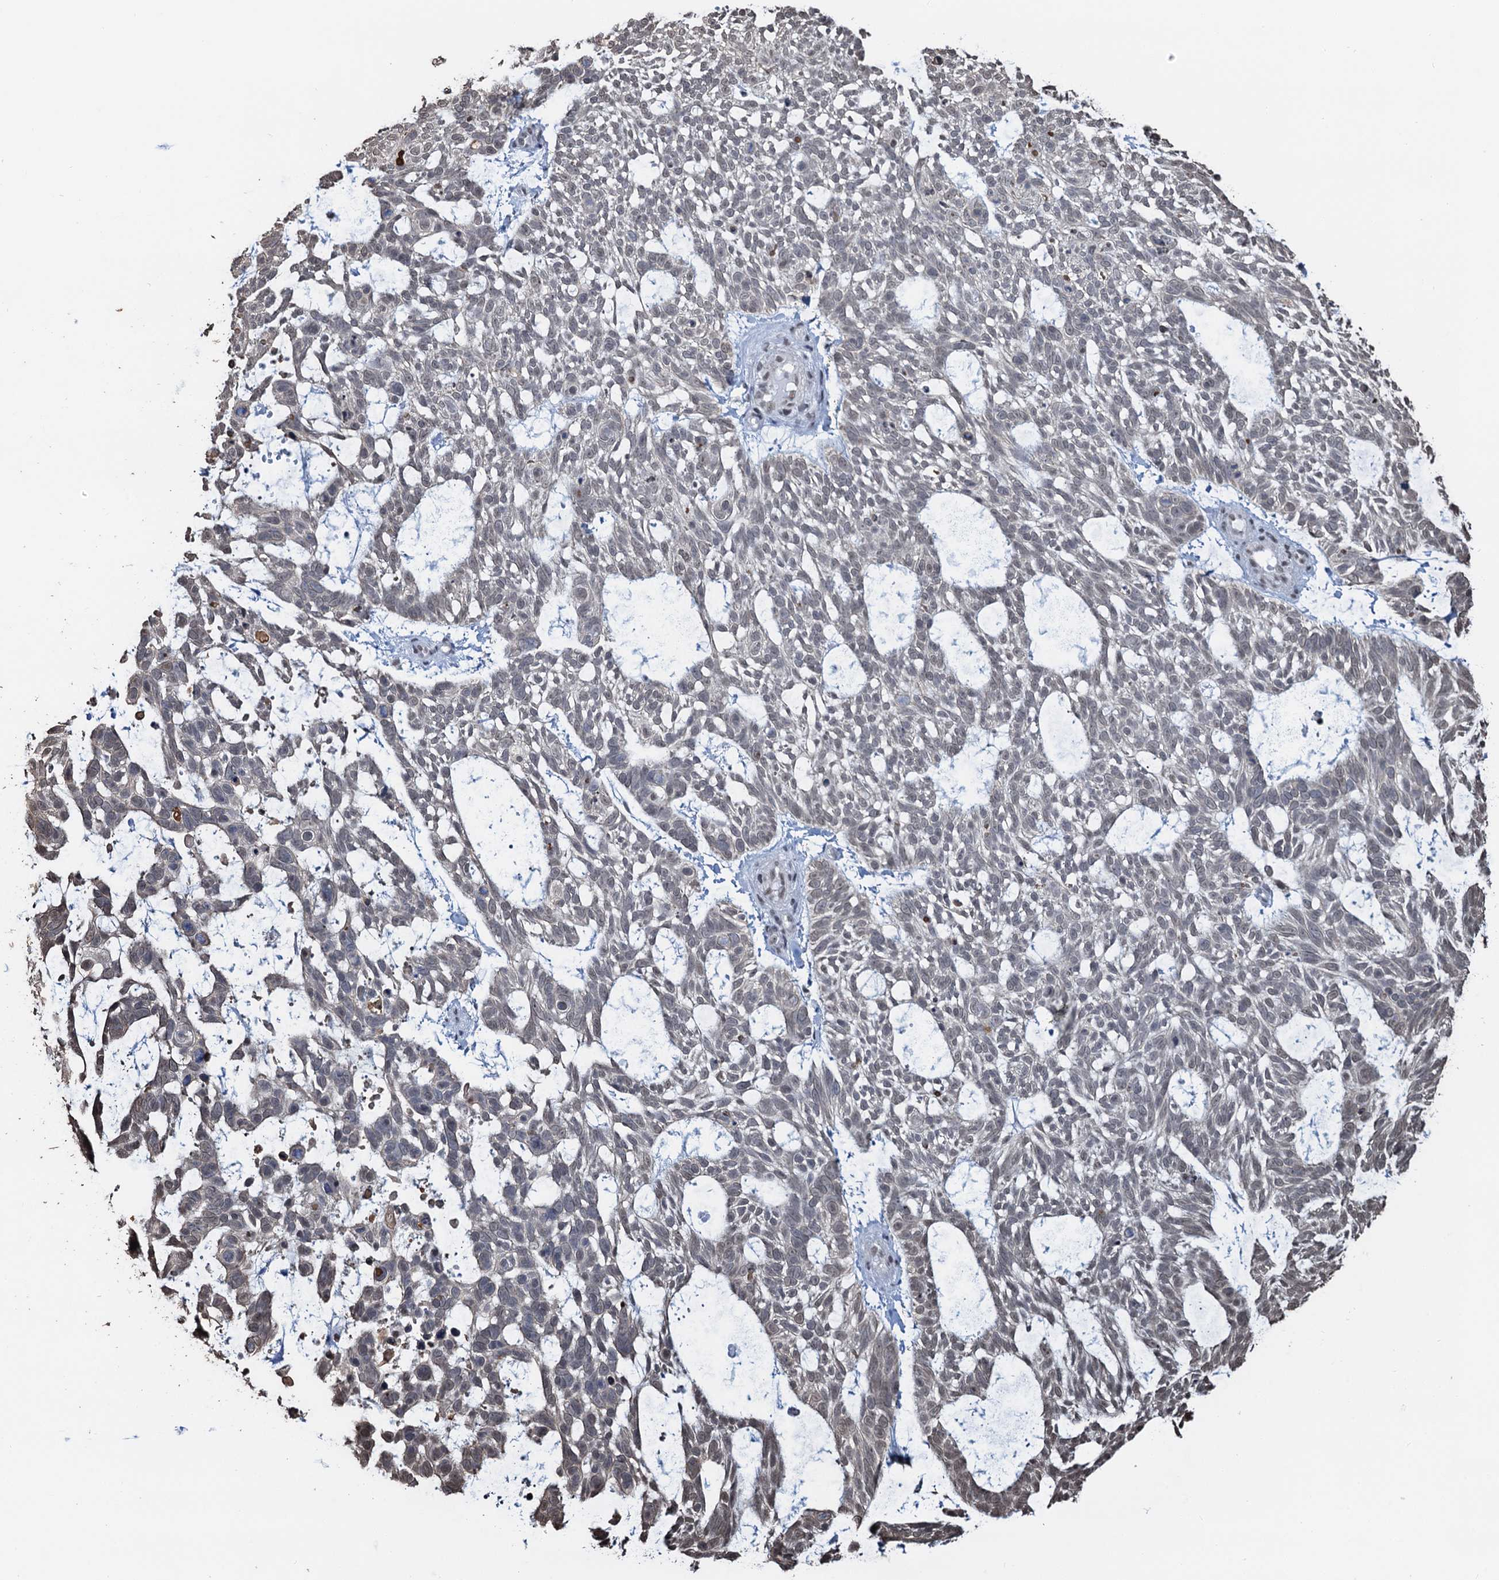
{"staining": {"intensity": "negative", "quantity": "none", "location": "none"}, "tissue": "skin cancer", "cell_type": "Tumor cells", "image_type": "cancer", "snomed": [{"axis": "morphology", "description": "Basal cell carcinoma"}, {"axis": "topography", "description": "Skin"}], "caption": "An immunohistochemistry (IHC) histopathology image of skin cancer is shown. There is no staining in tumor cells of skin cancer. Nuclei are stained in blue.", "gene": "ZNF609", "patient": {"sex": "male", "age": 88}}